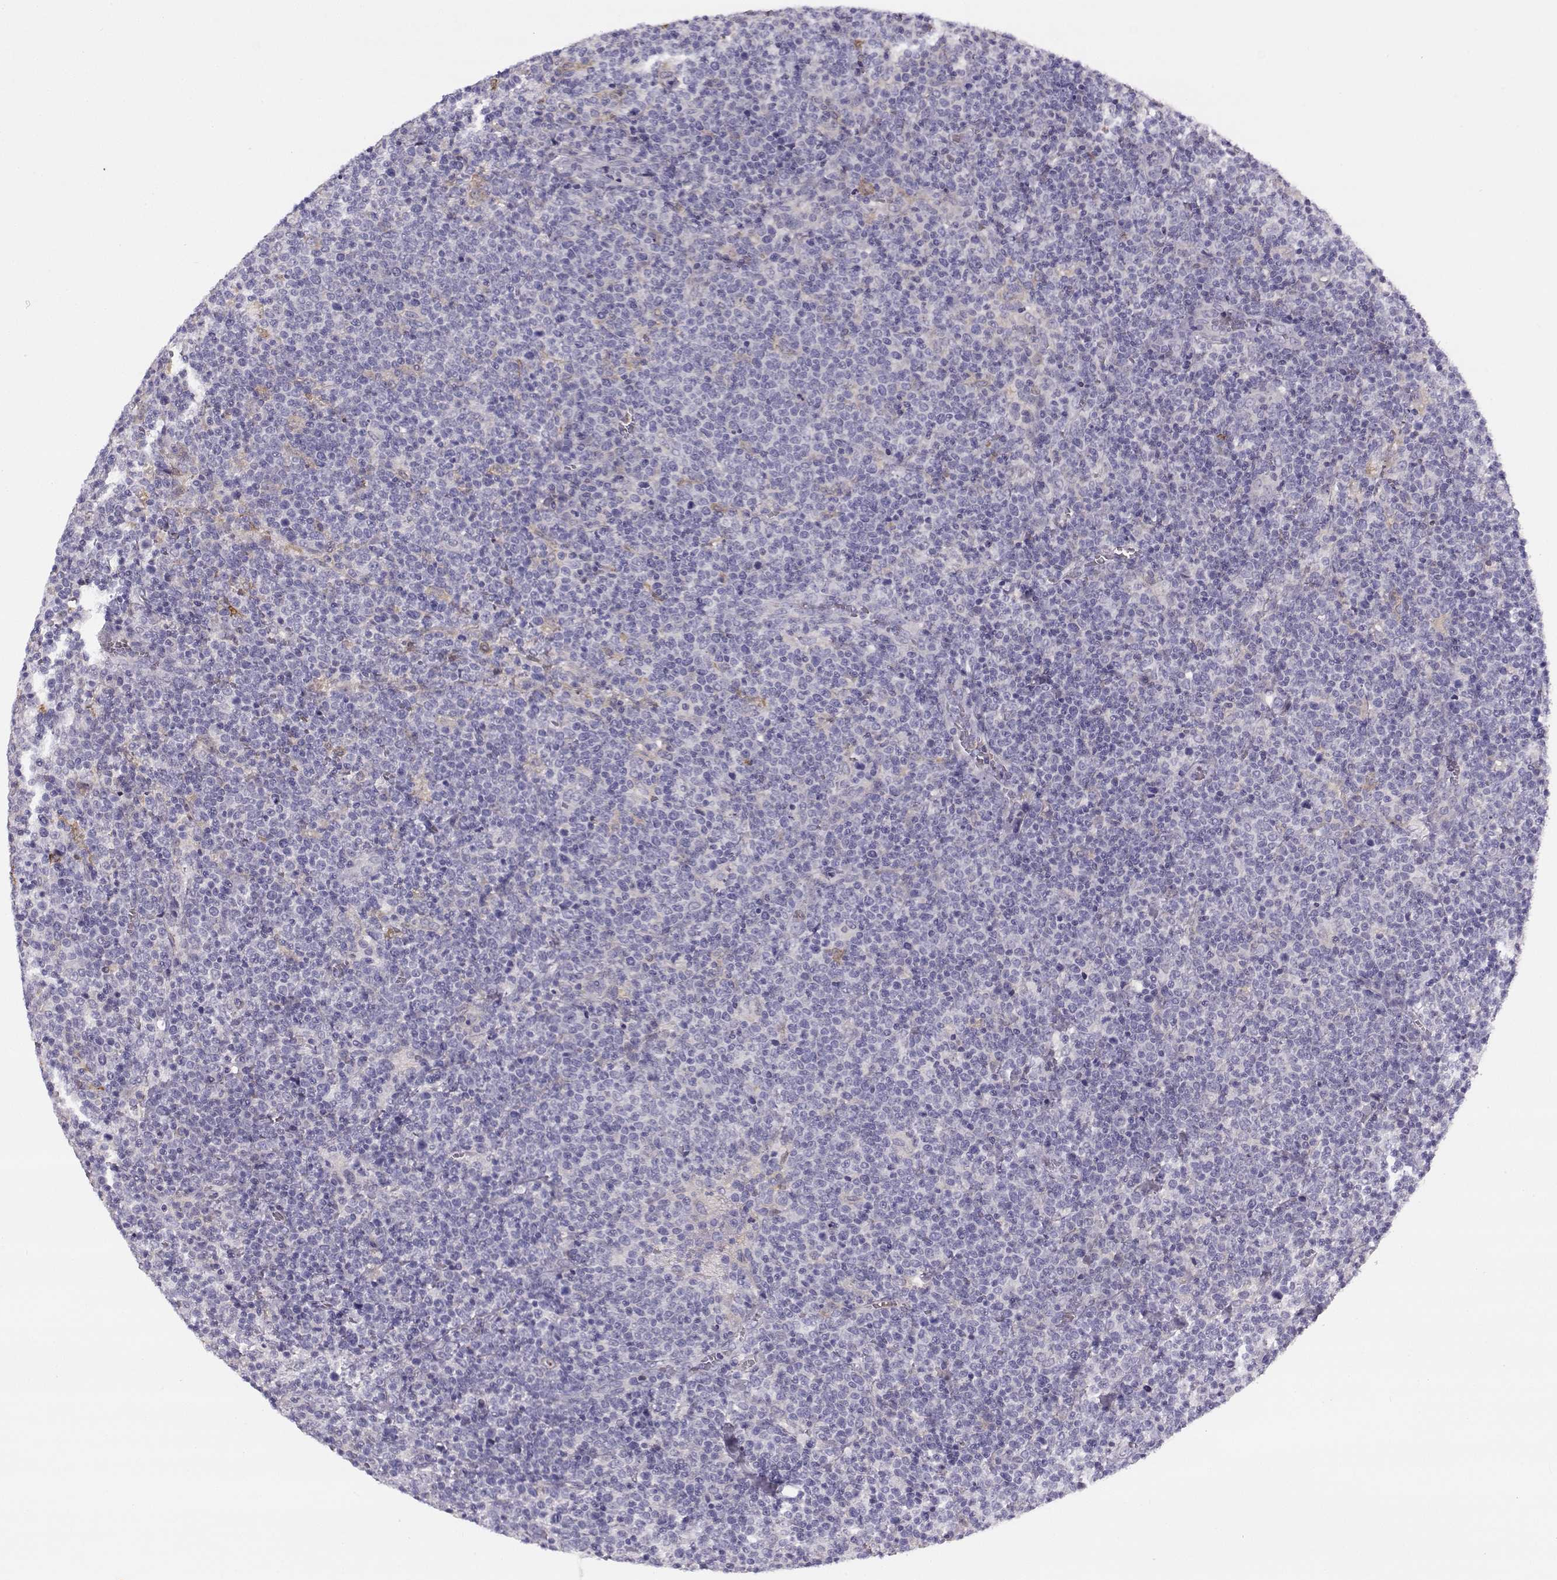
{"staining": {"intensity": "negative", "quantity": "none", "location": "none"}, "tissue": "lymphoma", "cell_type": "Tumor cells", "image_type": "cancer", "snomed": [{"axis": "morphology", "description": "Malignant lymphoma, non-Hodgkin's type, High grade"}, {"axis": "topography", "description": "Lymph node"}], "caption": "Protein analysis of malignant lymphoma, non-Hodgkin's type (high-grade) reveals no significant positivity in tumor cells.", "gene": "UCP3", "patient": {"sex": "male", "age": 61}}